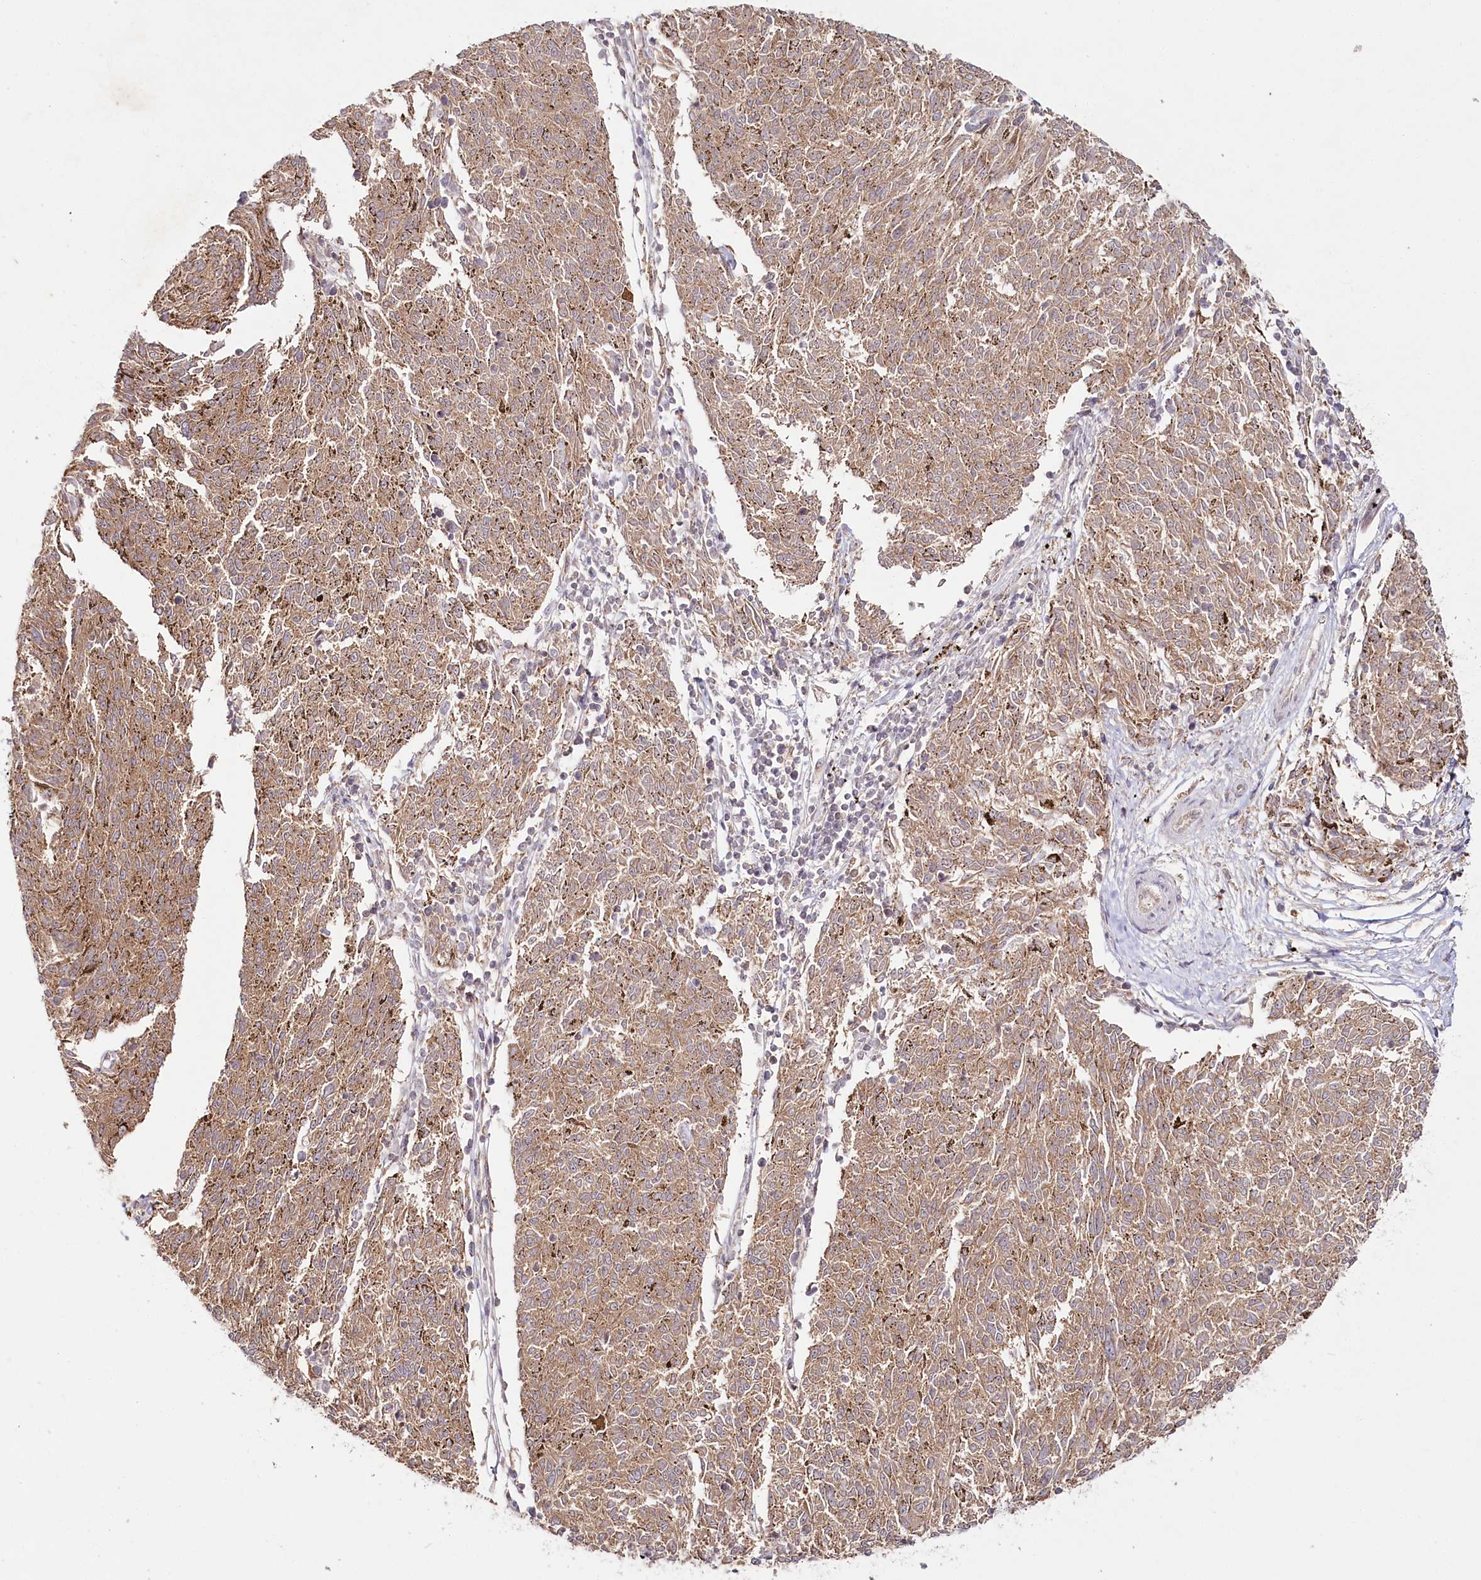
{"staining": {"intensity": "moderate", "quantity": ">75%", "location": "cytoplasmic/membranous"}, "tissue": "melanoma", "cell_type": "Tumor cells", "image_type": "cancer", "snomed": [{"axis": "morphology", "description": "Malignant melanoma, NOS"}, {"axis": "topography", "description": "Skin"}], "caption": "A brown stain highlights moderate cytoplasmic/membranous expression of a protein in human melanoma tumor cells.", "gene": "OTUD4", "patient": {"sex": "female", "age": 72}}